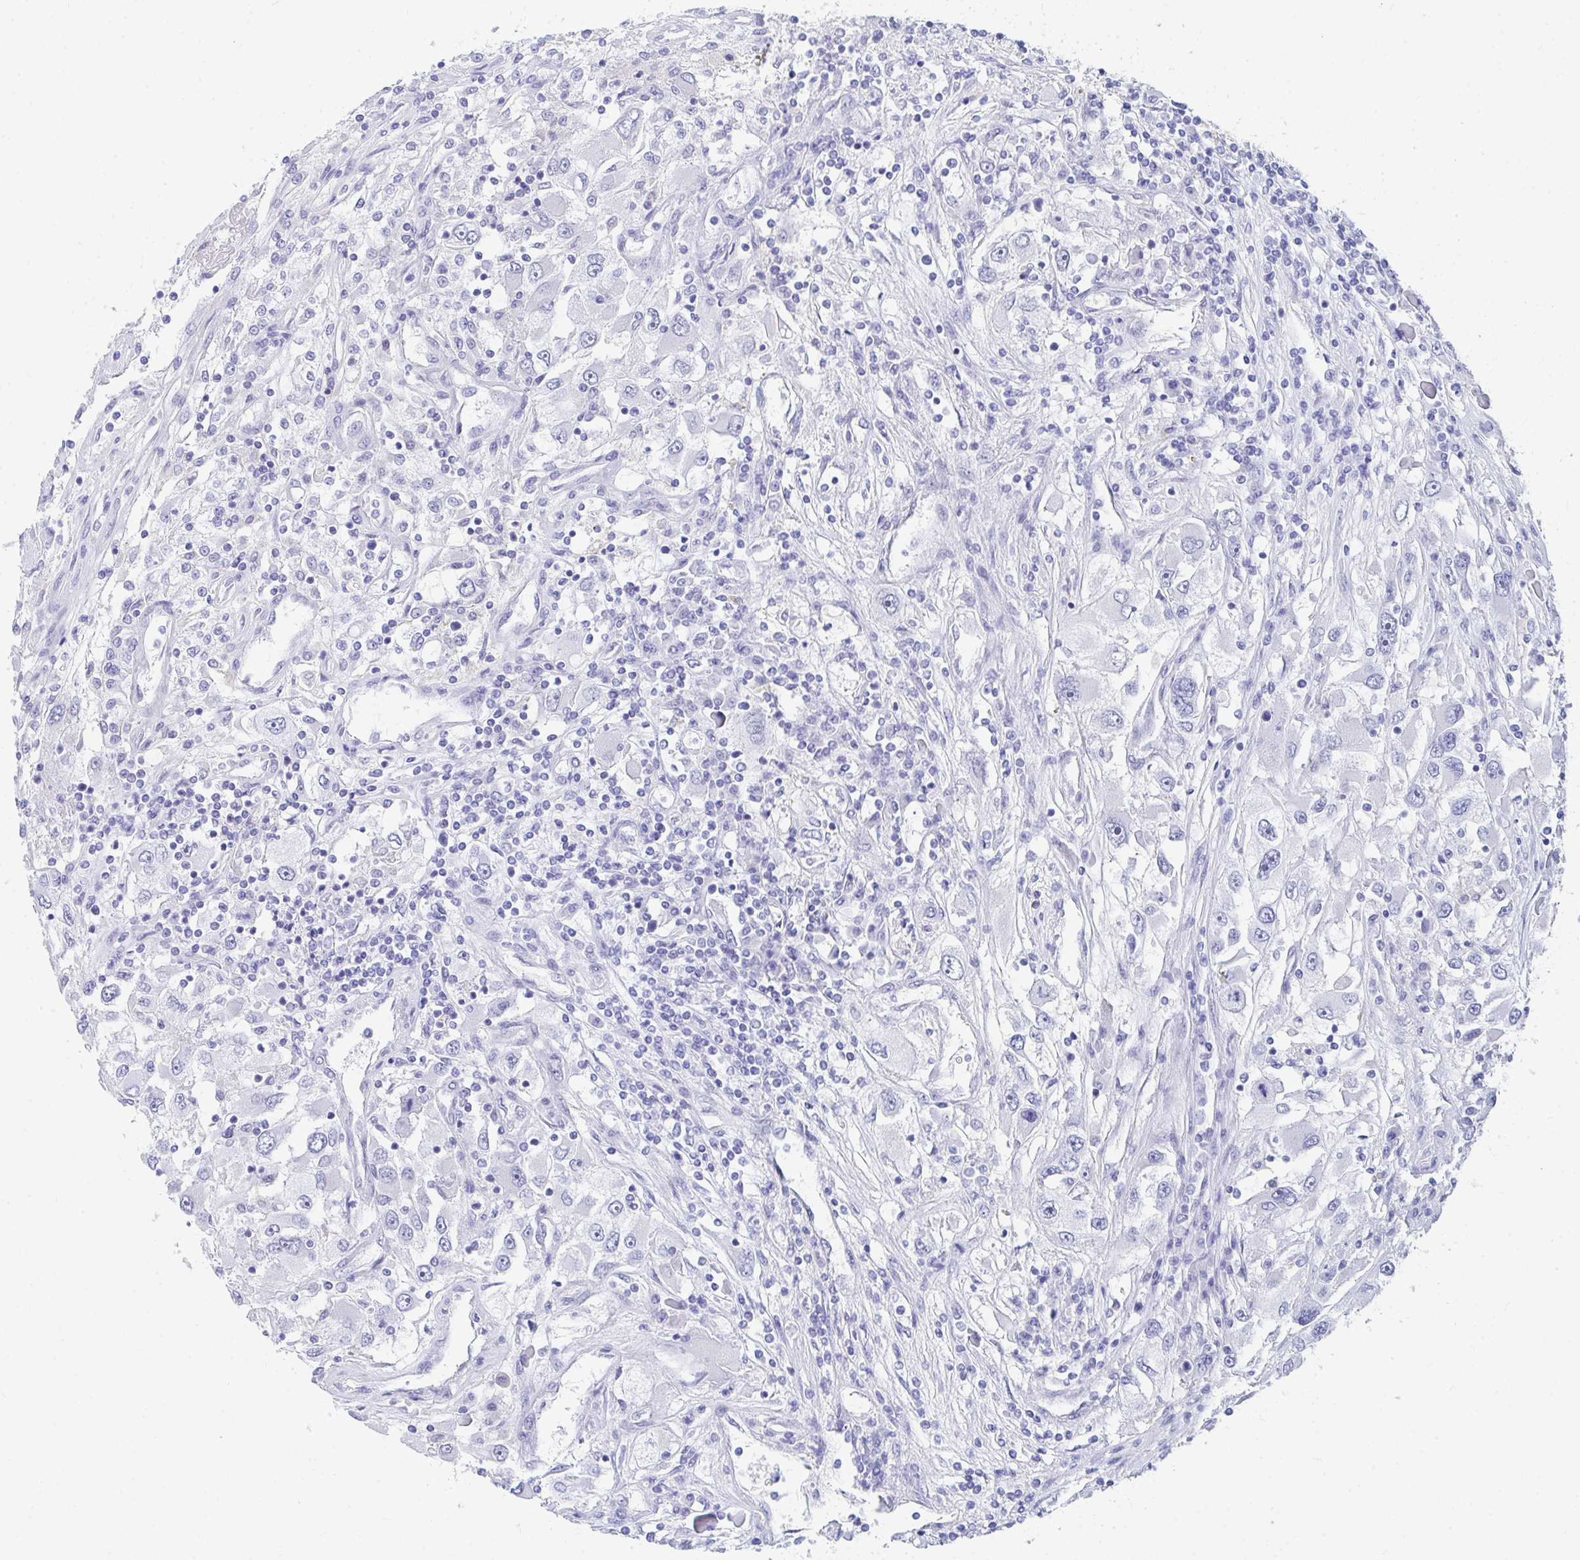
{"staining": {"intensity": "negative", "quantity": "none", "location": "none"}, "tissue": "renal cancer", "cell_type": "Tumor cells", "image_type": "cancer", "snomed": [{"axis": "morphology", "description": "Adenocarcinoma, NOS"}, {"axis": "topography", "description": "Kidney"}], "caption": "Immunohistochemical staining of human renal adenocarcinoma shows no significant staining in tumor cells.", "gene": "DAOA", "patient": {"sex": "female", "age": 52}}